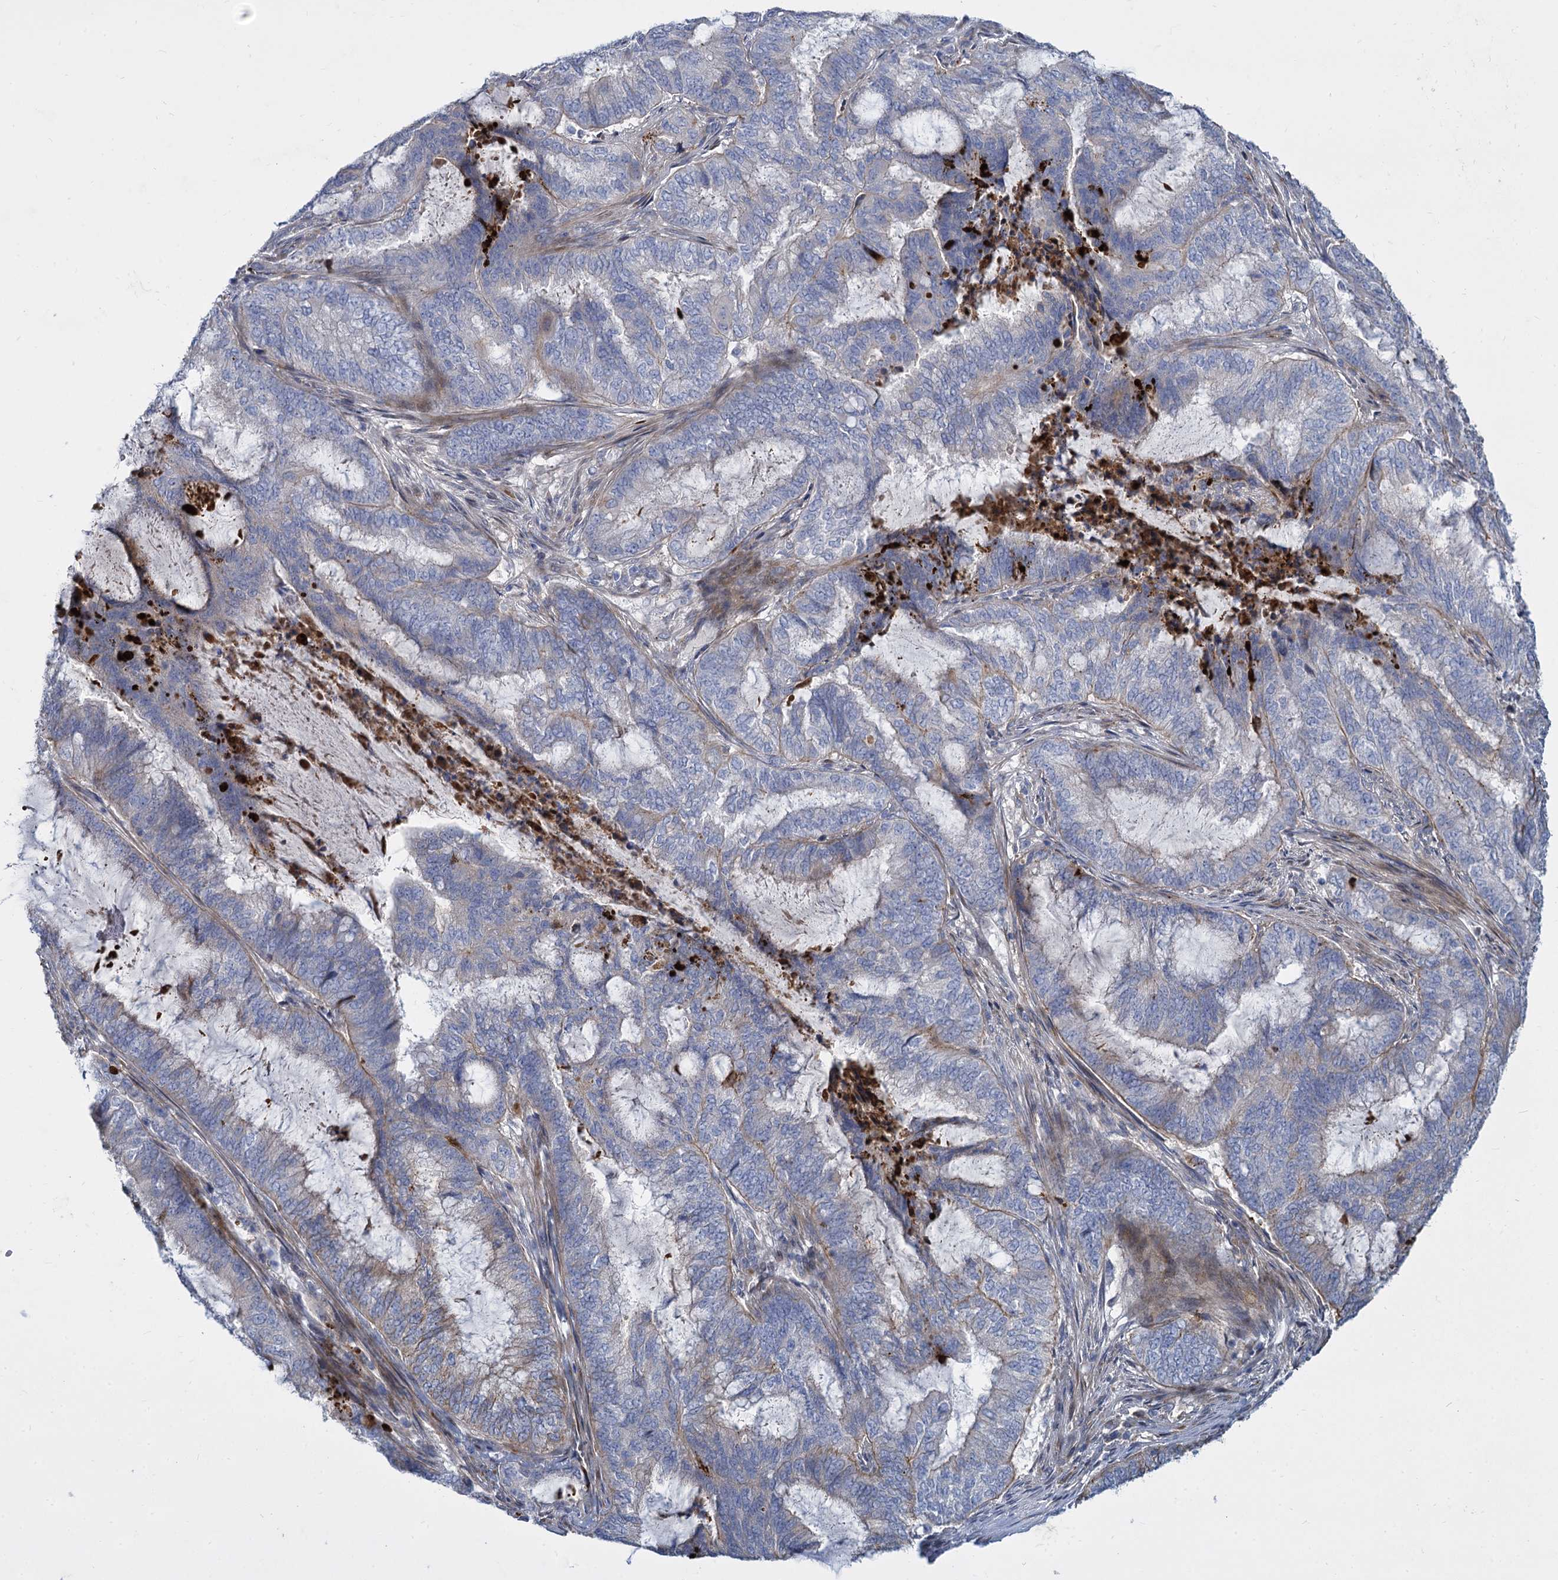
{"staining": {"intensity": "negative", "quantity": "none", "location": "none"}, "tissue": "endometrial cancer", "cell_type": "Tumor cells", "image_type": "cancer", "snomed": [{"axis": "morphology", "description": "Adenocarcinoma, NOS"}, {"axis": "topography", "description": "Endometrium"}], "caption": "Tumor cells are negative for protein expression in human adenocarcinoma (endometrial).", "gene": "TRIM77", "patient": {"sex": "female", "age": 51}}